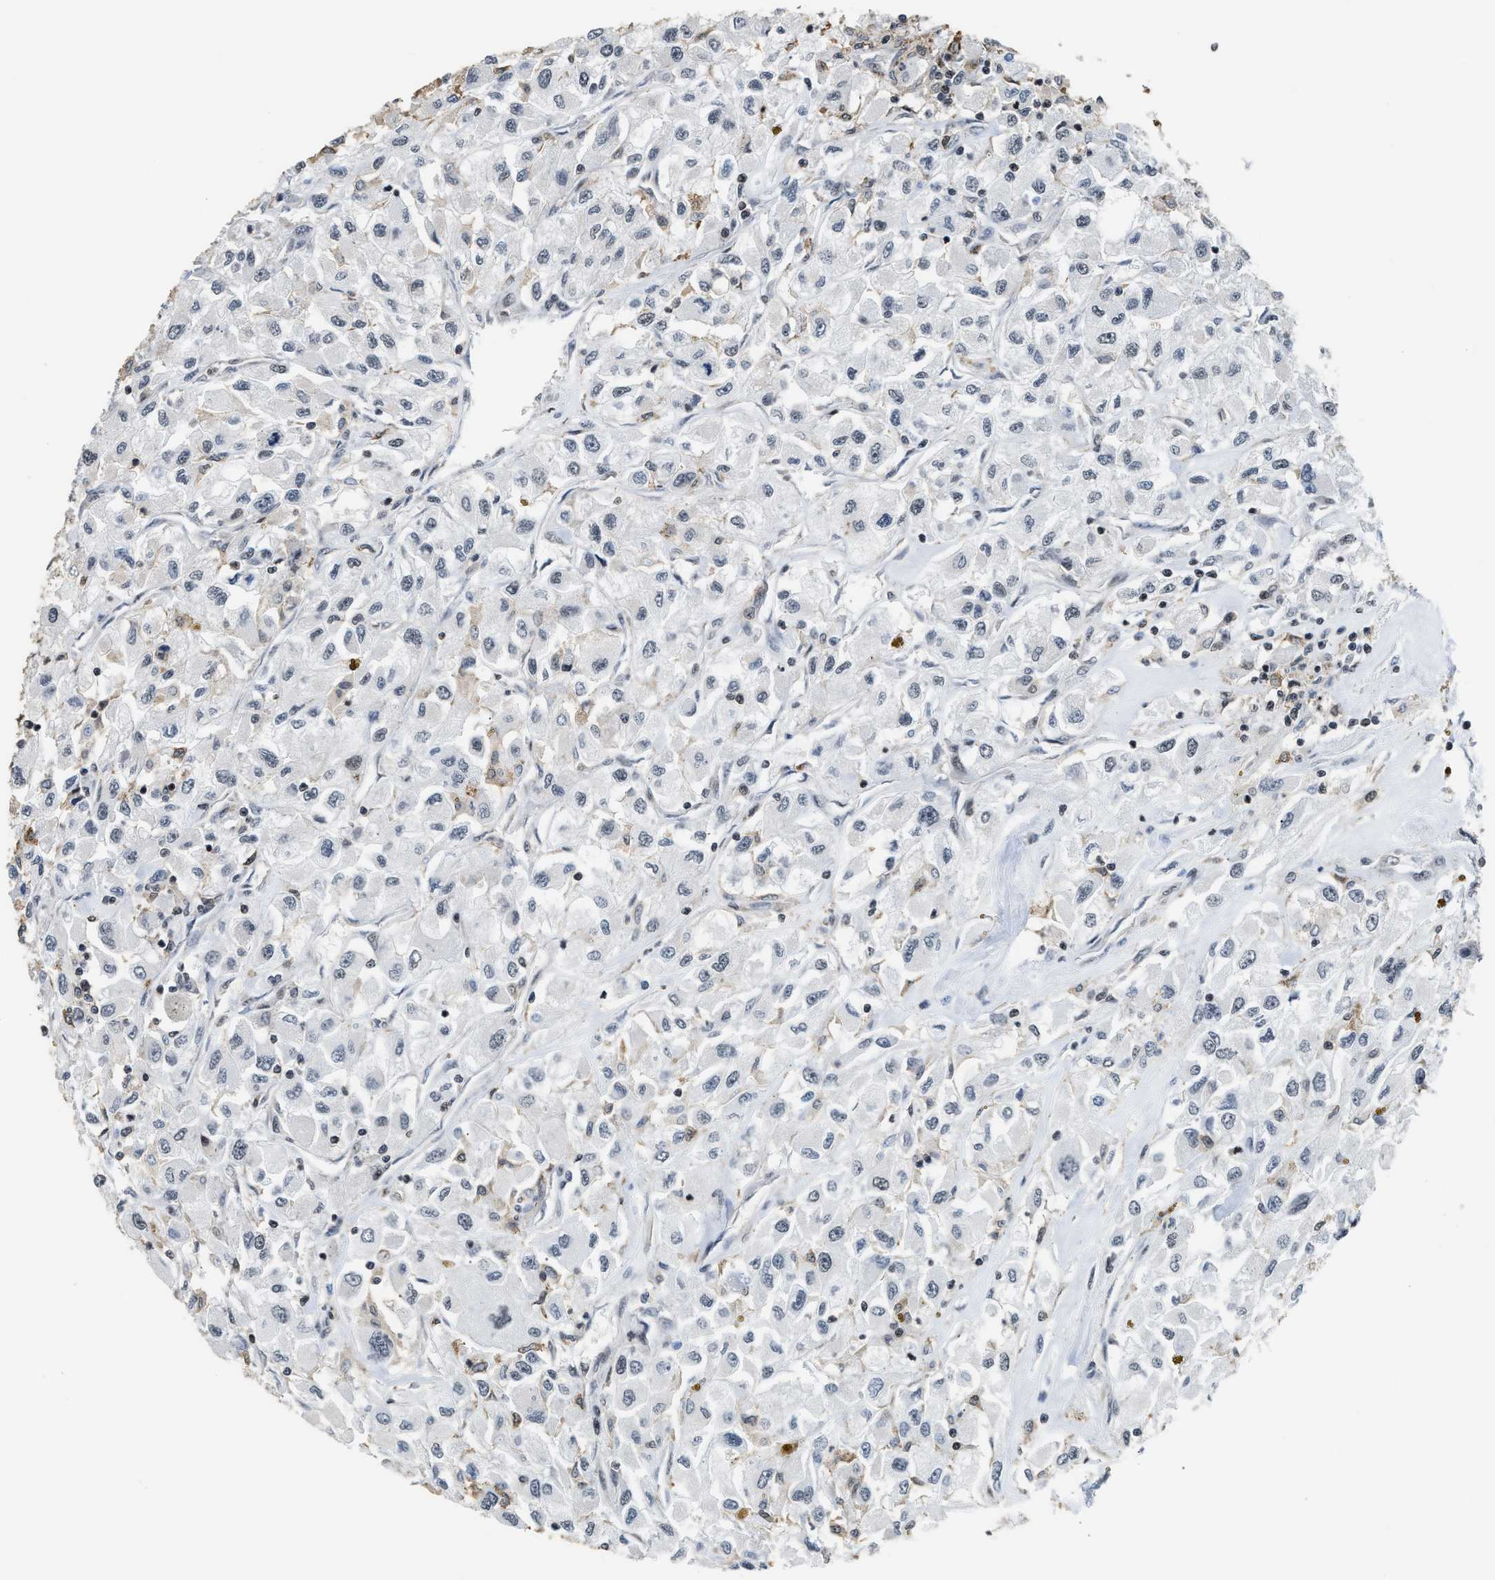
{"staining": {"intensity": "negative", "quantity": "none", "location": "none"}, "tissue": "renal cancer", "cell_type": "Tumor cells", "image_type": "cancer", "snomed": [{"axis": "morphology", "description": "Adenocarcinoma, NOS"}, {"axis": "topography", "description": "Kidney"}], "caption": "A high-resolution photomicrograph shows immunohistochemistry (IHC) staining of adenocarcinoma (renal), which exhibits no significant staining in tumor cells. The staining is performed using DAB (3,3'-diaminobenzidine) brown chromogen with nuclei counter-stained in using hematoxylin.", "gene": "RAD21", "patient": {"sex": "female", "age": 52}}